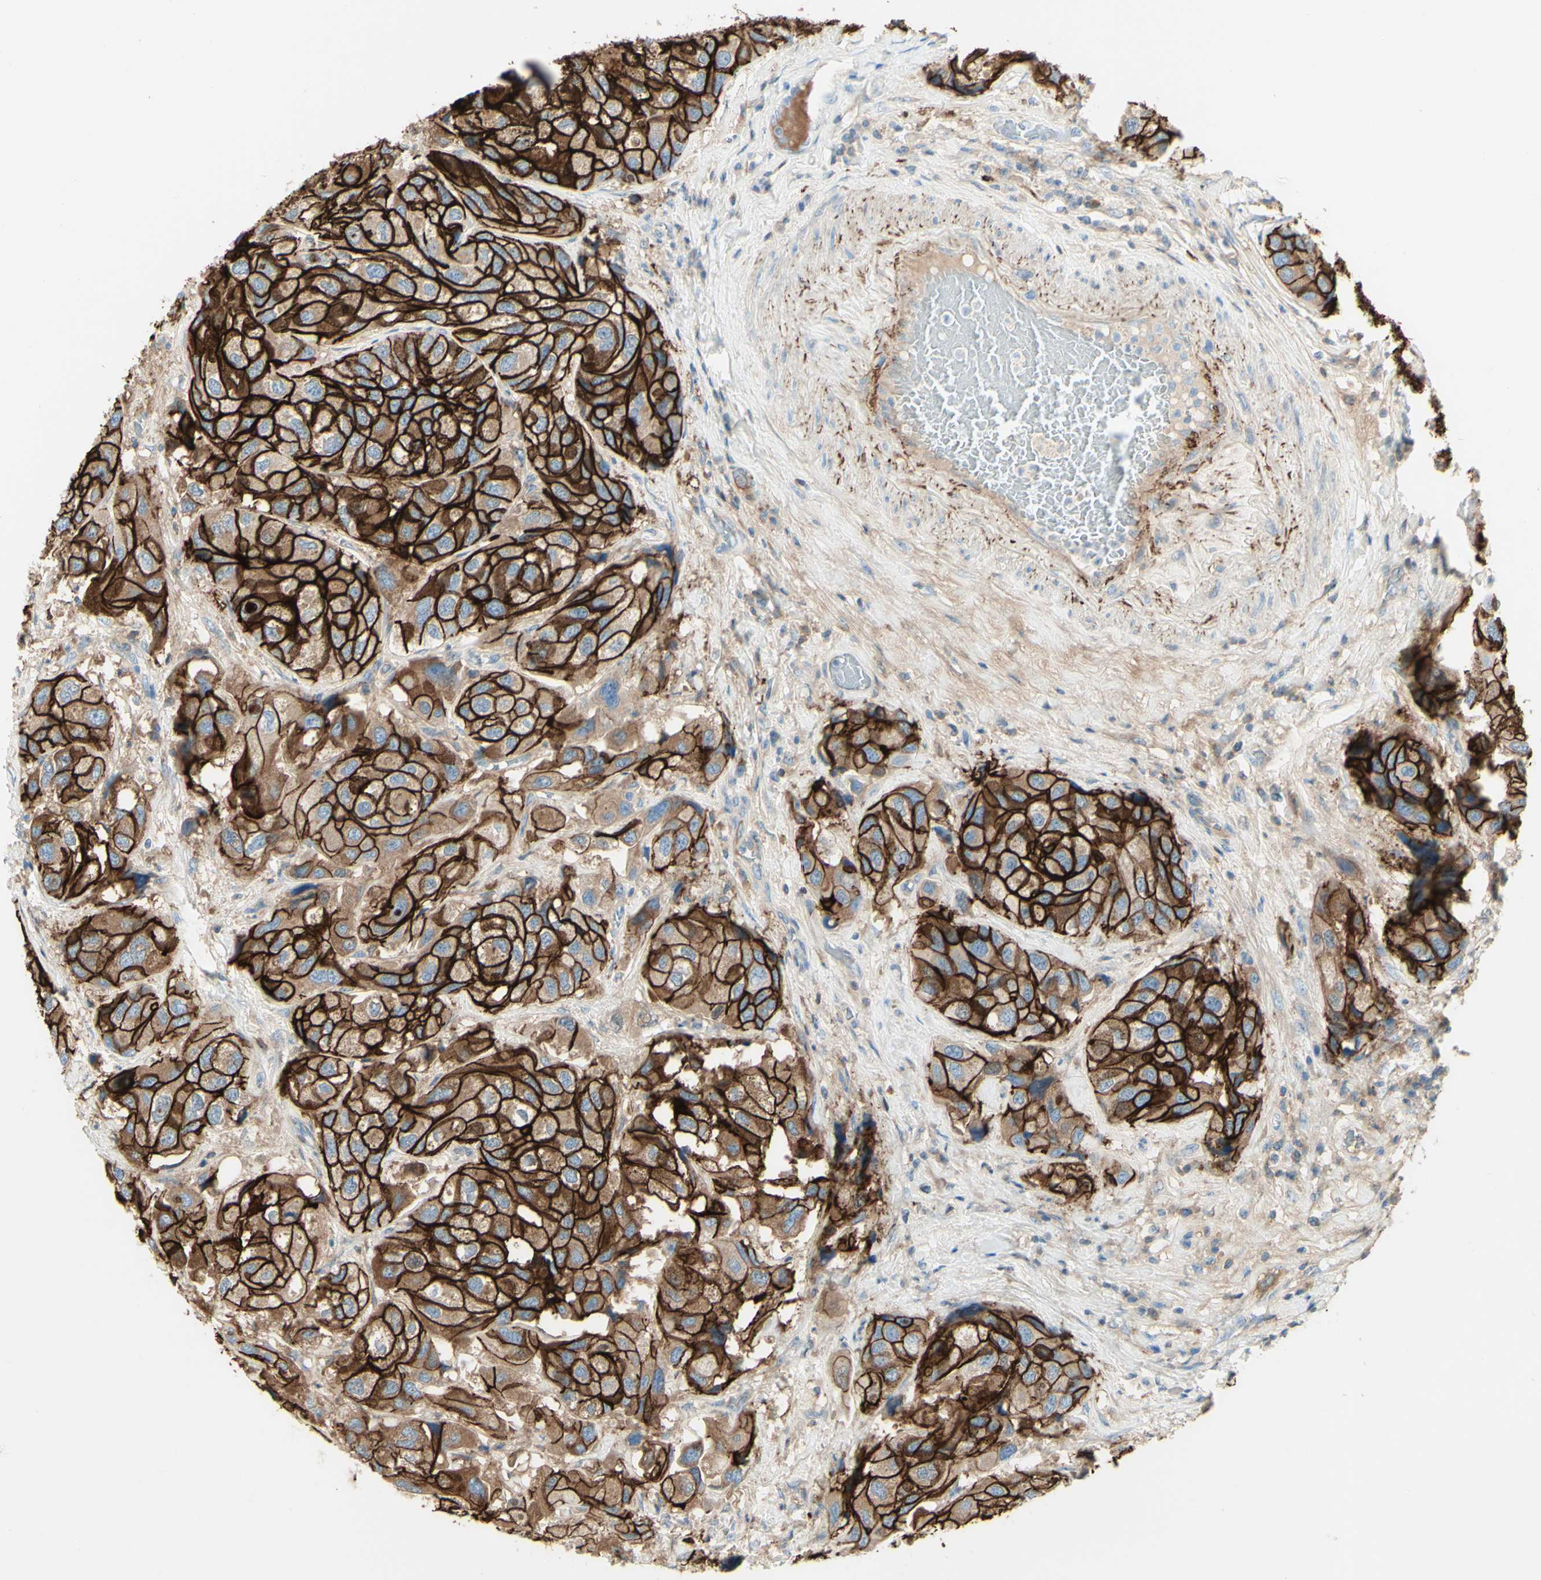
{"staining": {"intensity": "strong", "quantity": ">75%", "location": "cytoplasmic/membranous"}, "tissue": "urothelial cancer", "cell_type": "Tumor cells", "image_type": "cancer", "snomed": [{"axis": "morphology", "description": "Urothelial carcinoma, High grade"}, {"axis": "topography", "description": "Urinary bladder"}], "caption": "An image showing strong cytoplasmic/membranous positivity in approximately >75% of tumor cells in urothelial carcinoma (high-grade), as visualized by brown immunohistochemical staining.", "gene": "ALCAM", "patient": {"sex": "female", "age": 64}}